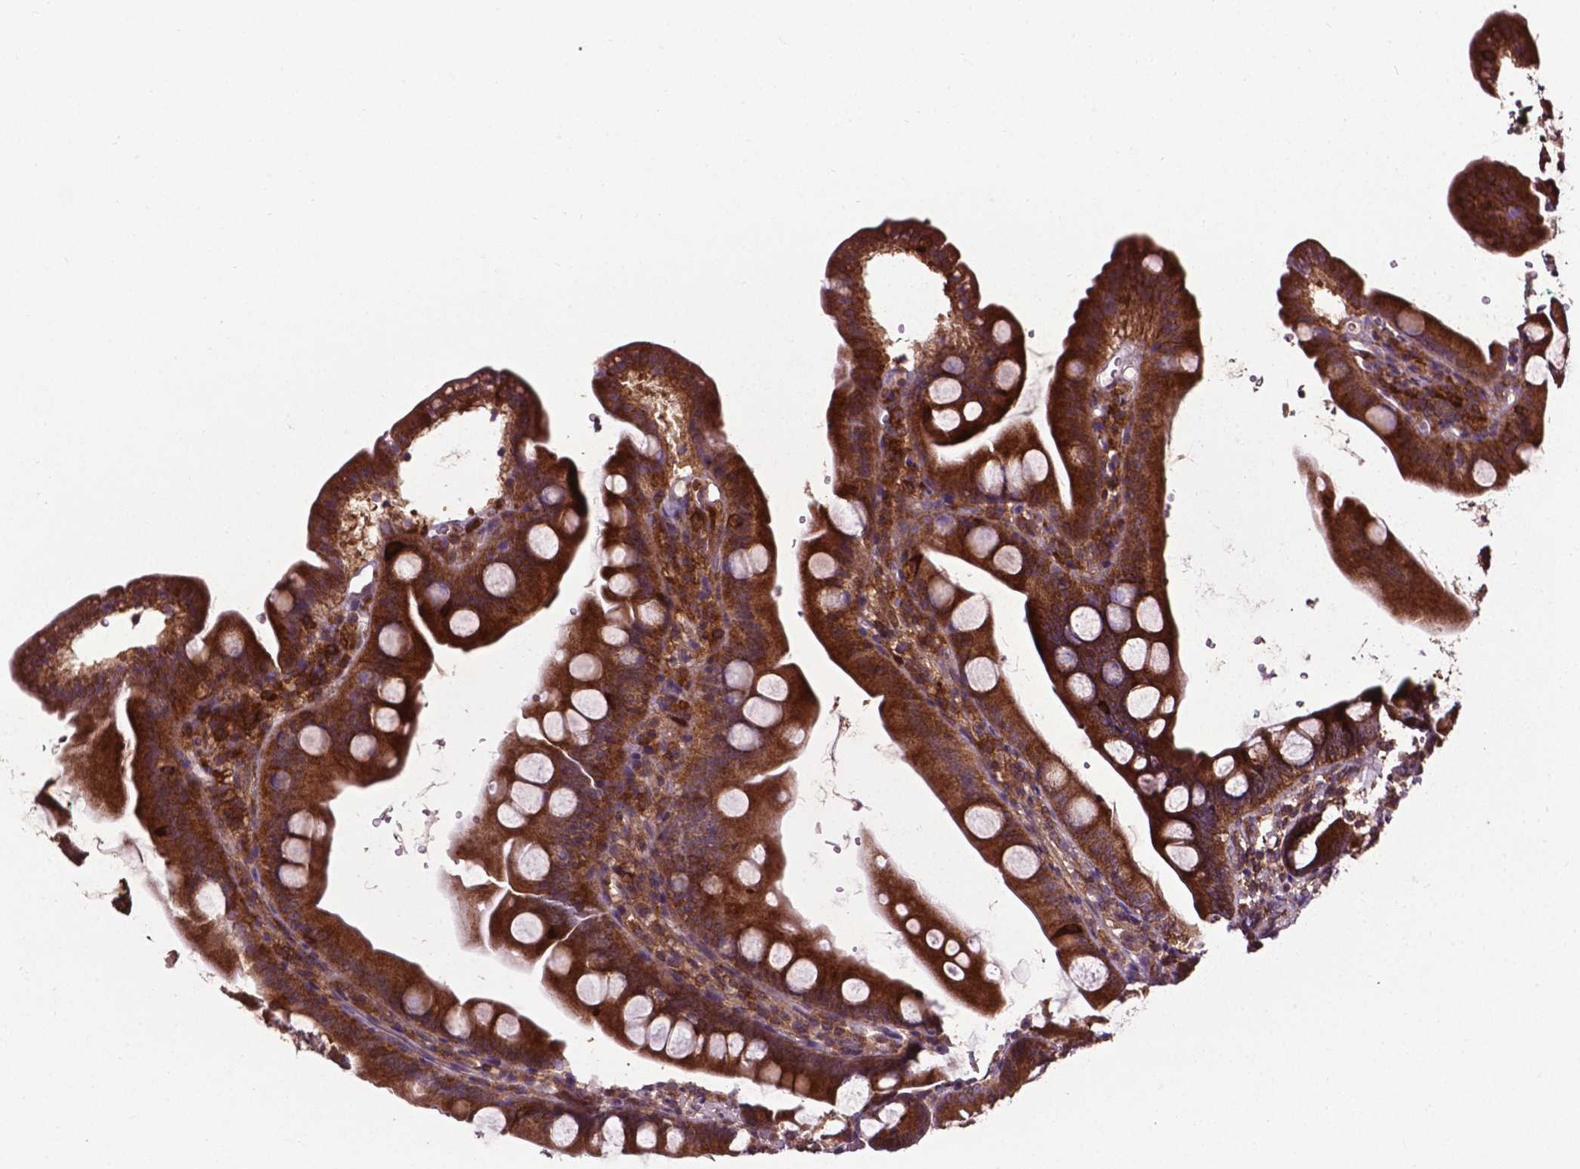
{"staining": {"intensity": "strong", "quantity": ">75%", "location": "cytoplasmic/membranous"}, "tissue": "duodenum", "cell_type": "Glandular cells", "image_type": "normal", "snomed": [{"axis": "morphology", "description": "Normal tissue, NOS"}, {"axis": "topography", "description": "Duodenum"}], "caption": "IHC histopathology image of benign human duodenum stained for a protein (brown), which reveals high levels of strong cytoplasmic/membranous staining in about >75% of glandular cells.", "gene": "SMAD3", "patient": {"sex": "female", "age": 67}}